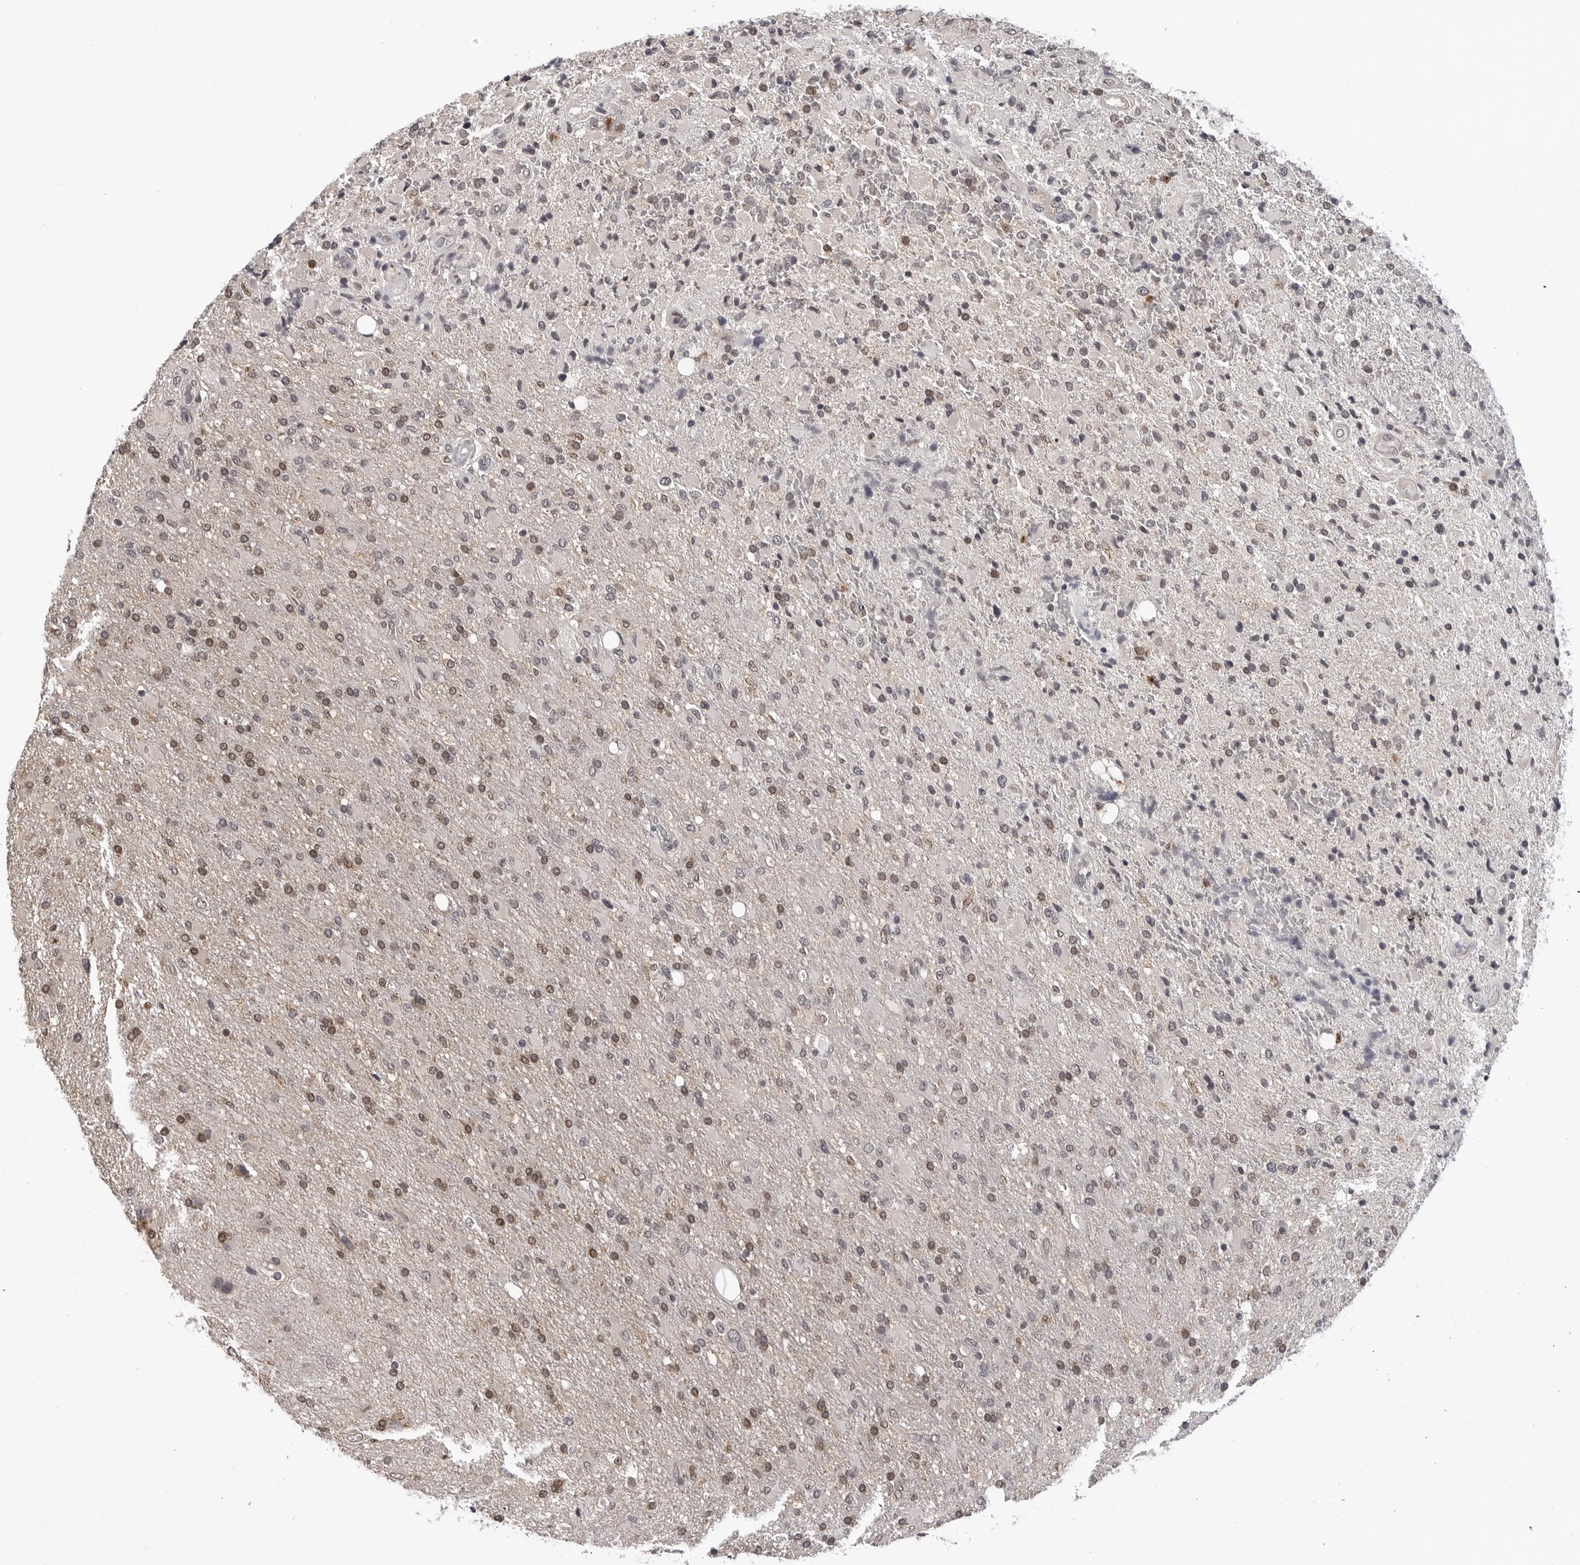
{"staining": {"intensity": "moderate", "quantity": "<25%", "location": "nuclear"}, "tissue": "glioma", "cell_type": "Tumor cells", "image_type": "cancer", "snomed": [{"axis": "morphology", "description": "Glioma, malignant, High grade"}, {"axis": "topography", "description": "Brain"}], "caption": "A brown stain shows moderate nuclear positivity of a protein in human glioma tumor cells. (Stains: DAB (3,3'-diaminobenzidine) in brown, nuclei in blue, Microscopy: brightfield microscopy at high magnification).", "gene": "TRMT13", "patient": {"sex": "male", "age": 71}}